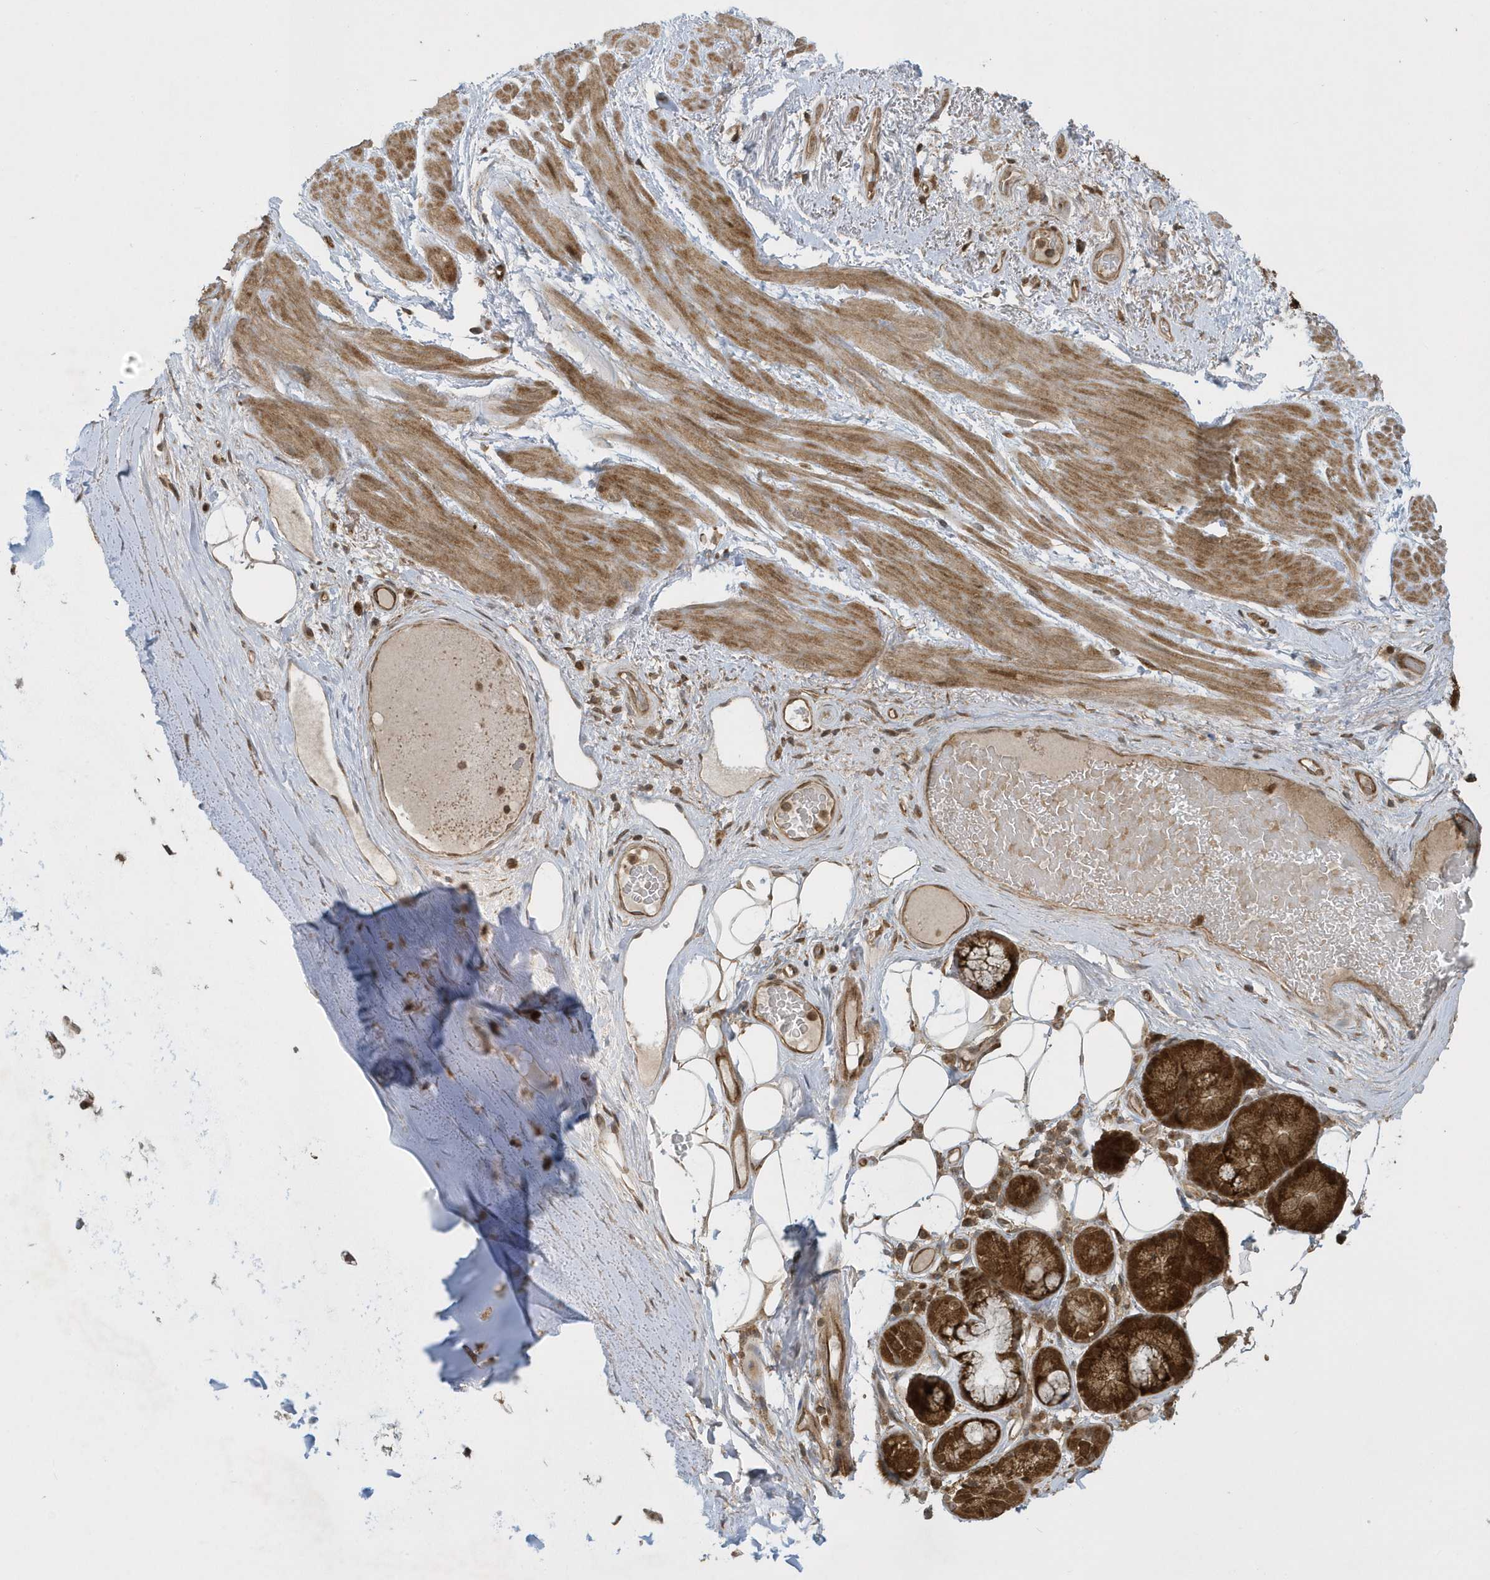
{"staining": {"intensity": "weak", "quantity": ">75%", "location": "cytoplasmic/membranous"}, "tissue": "adipose tissue", "cell_type": "Adipocytes", "image_type": "normal", "snomed": [{"axis": "morphology", "description": "Normal tissue, NOS"}, {"axis": "morphology", "description": "Squamous cell carcinoma, NOS"}, {"axis": "topography", "description": "Lymph node"}, {"axis": "topography", "description": "Bronchus"}, {"axis": "topography", "description": "Lung"}], "caption": "A brown stain shows weak cytoplasmic/membranous positivity of a protein in adipocytes of unremarkable human adipose tissue. (Brightfield microscopy of DAB IHC at high magnification).", "gene": "STAMBP", "patient": {"sex": "male", "age": 66}}